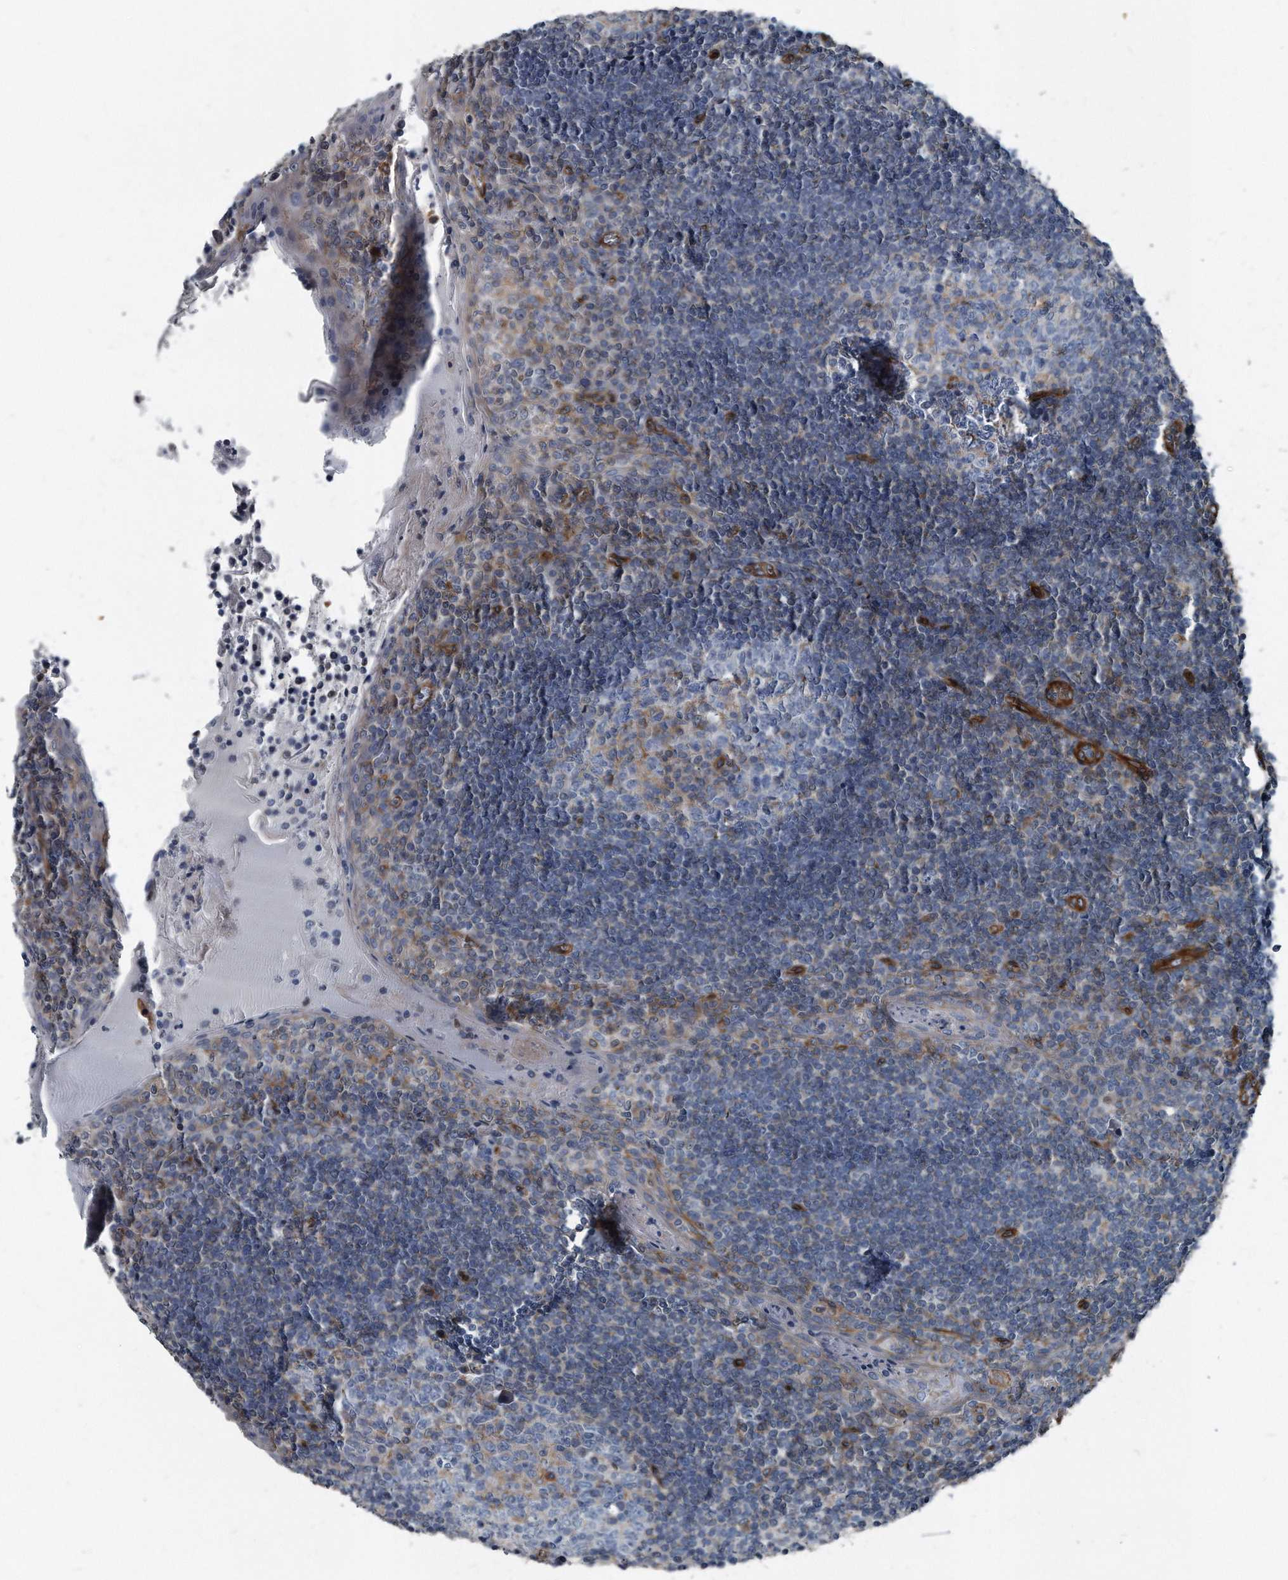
{"staining": {"intensity": "negative", "quantity": "none", "location": "none"}, "tissue": "tonsil", "cell_type": "Germinal center cells", "image_type": "normal", "snomed": [{"axis": "morphology", "description": "Normal tissue, NOS"}, {"axis": "topography", "description": "Tonsil"}], "caption": "Germinal center cells are negative for brown protein staining in unremarkable tonsil. (Brightfield microscopy of DAB immunohistochemistry (IHC) at high magnification).", "gene": "PLEC", "patient": {"sex": "male", "age": 27}}